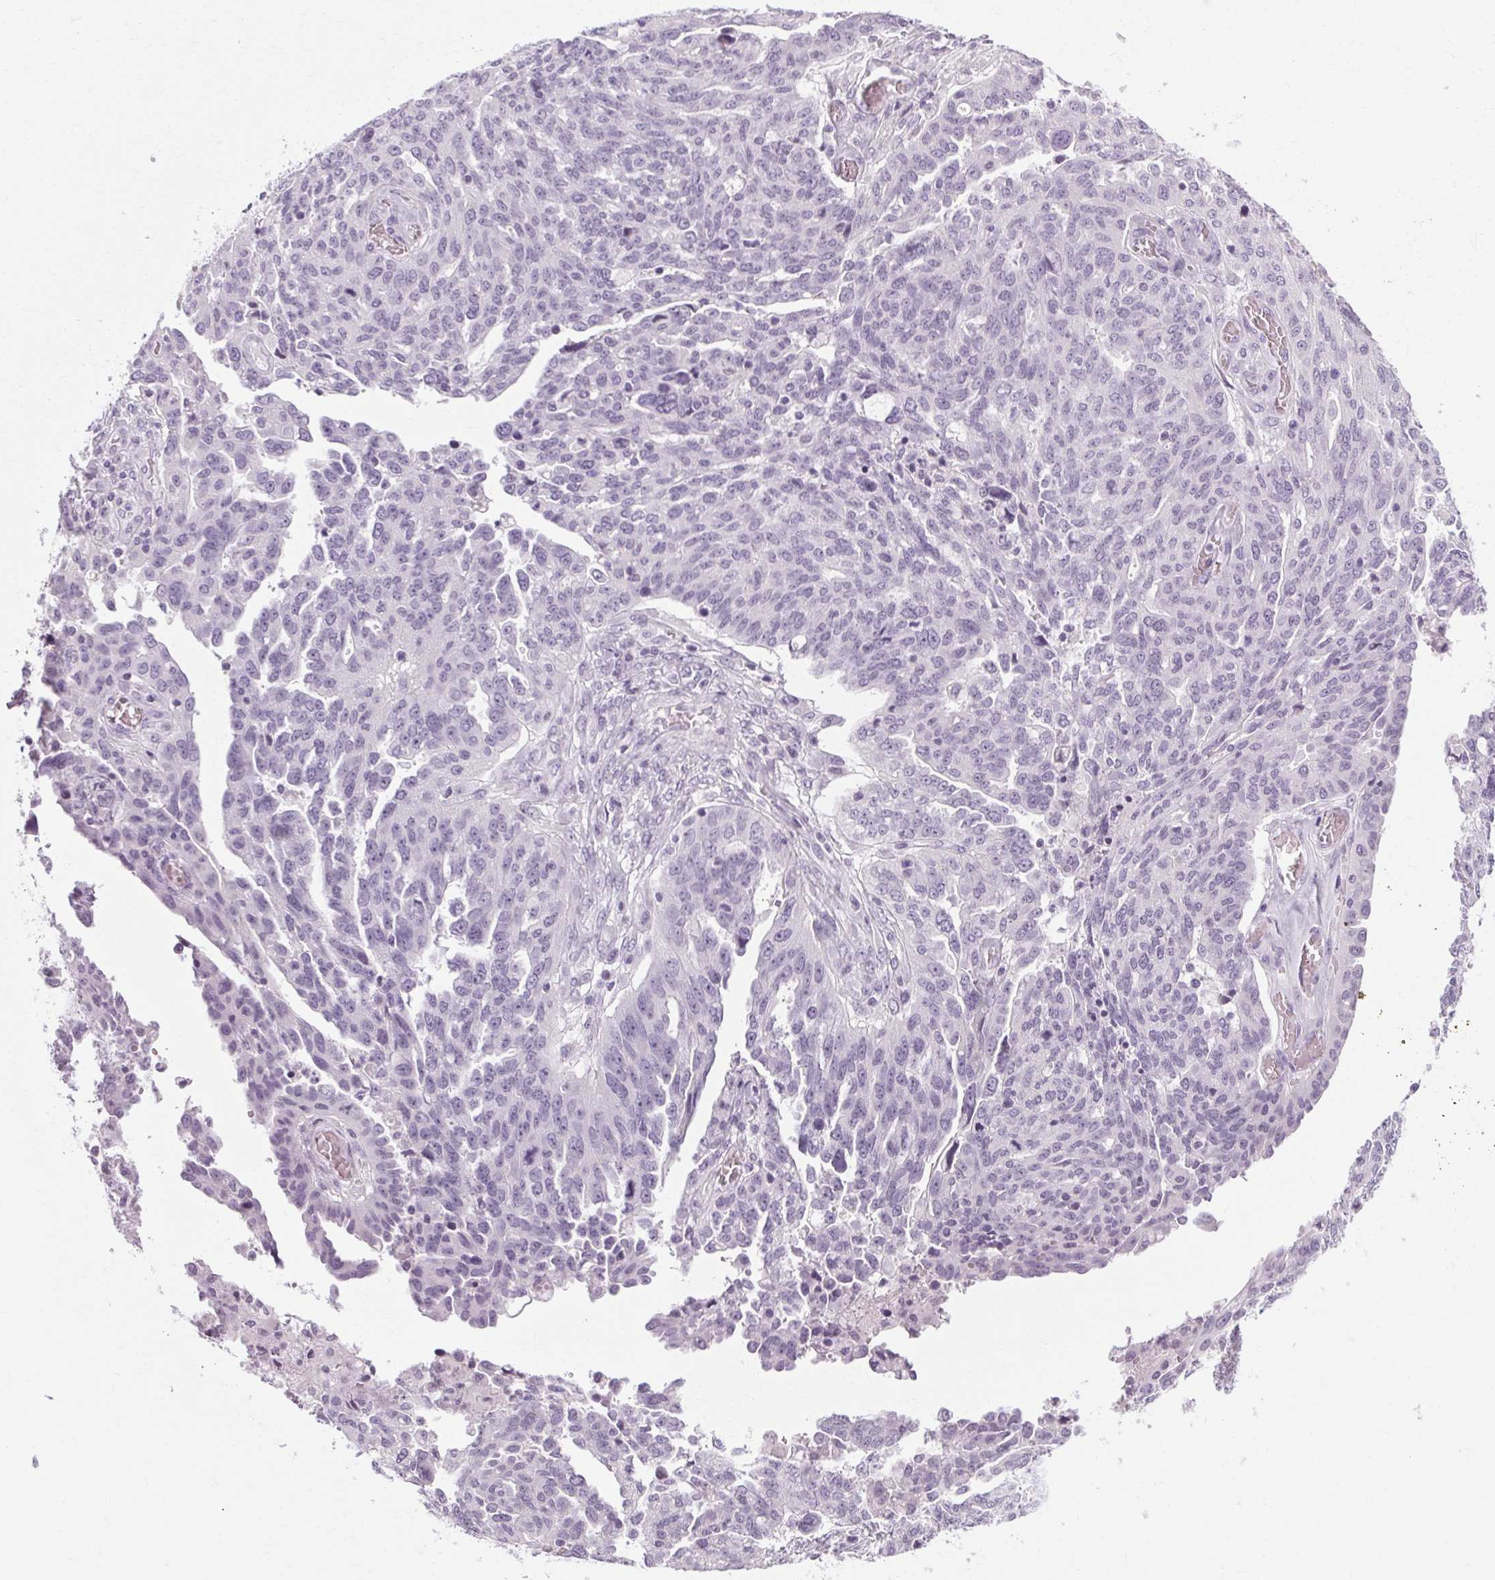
{"staining": {"intensity": "negative", "quantity": "none", "location": "none"}, "tissue": "ovarian cancer", "cell_type": "Tumor cells", "image_type": "cancer", "snomed": [{"axis": "morphology", "description": "Cystadenocarcinoma, serous, NOS"}, {"axis": "topography", "description": "Ovary"}], "caption": "Histopathology image shows no significant protein expression in tumor cells of ovarian cancer.", "gene": "POMC", "patient": {"sex": "female", "age": 67}}